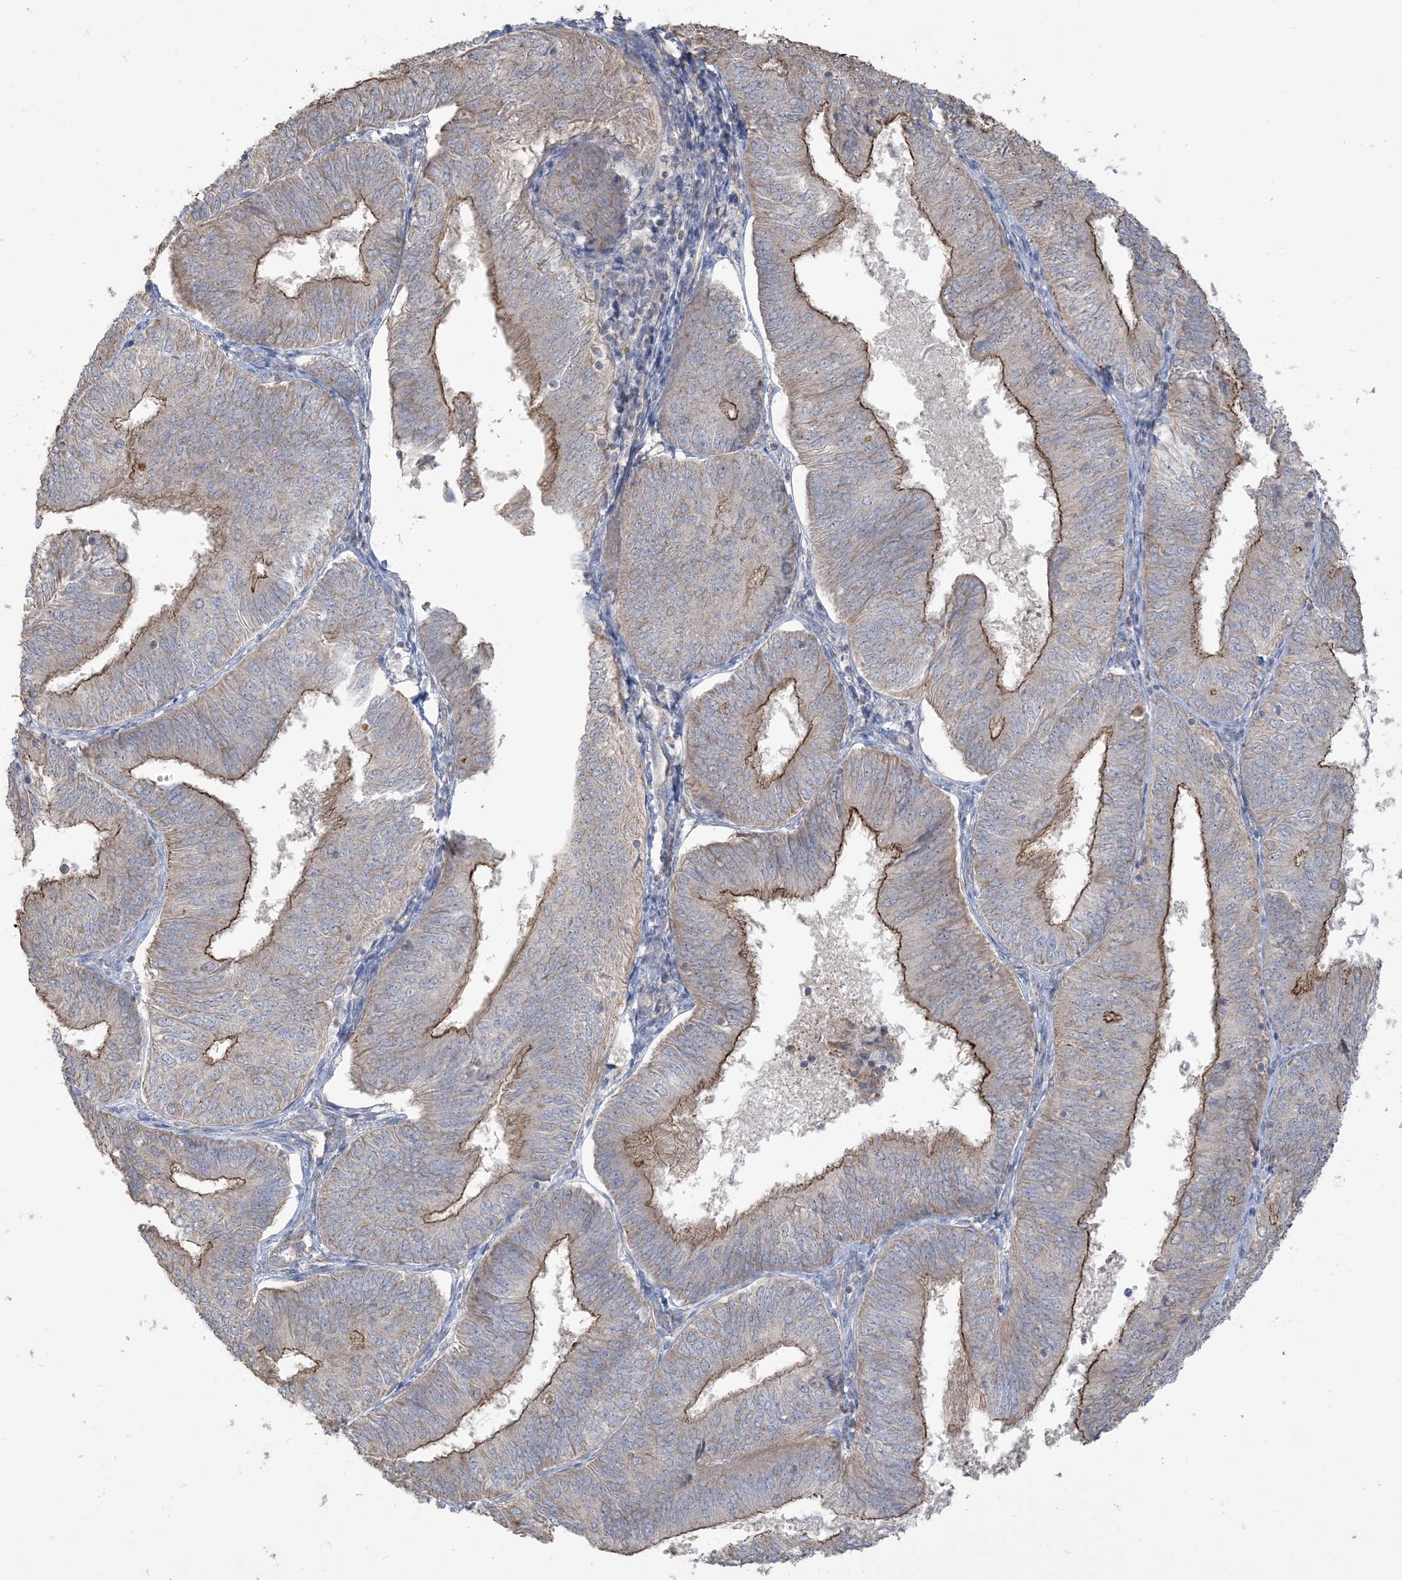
{"staining": {"intensity": "moderate", "quantity": "<25%", "location": "cytoplasmic/membranous"}, "tissue": "endometrial cancer", "cell_type": "Tumor cells", "image_type": "cancer", "snomed": [{"axis": "morphology", "description": "Adenocarcinoma, NOS"}, {"axis": "topography", "description": "Endometrium"}], "caption": "Immunohistochemical staining of endometrial cancer demonstrates low levels of moderate cytoplasmic/membranous positivity in approximately <25% of tumor cells. (DAB (3,3'-diaminobenzidine) IHC, brown staining for protein, blue staining for nuclei).", "gene": "KLHL18", "patient": {"sex": "female", "age": 58}}